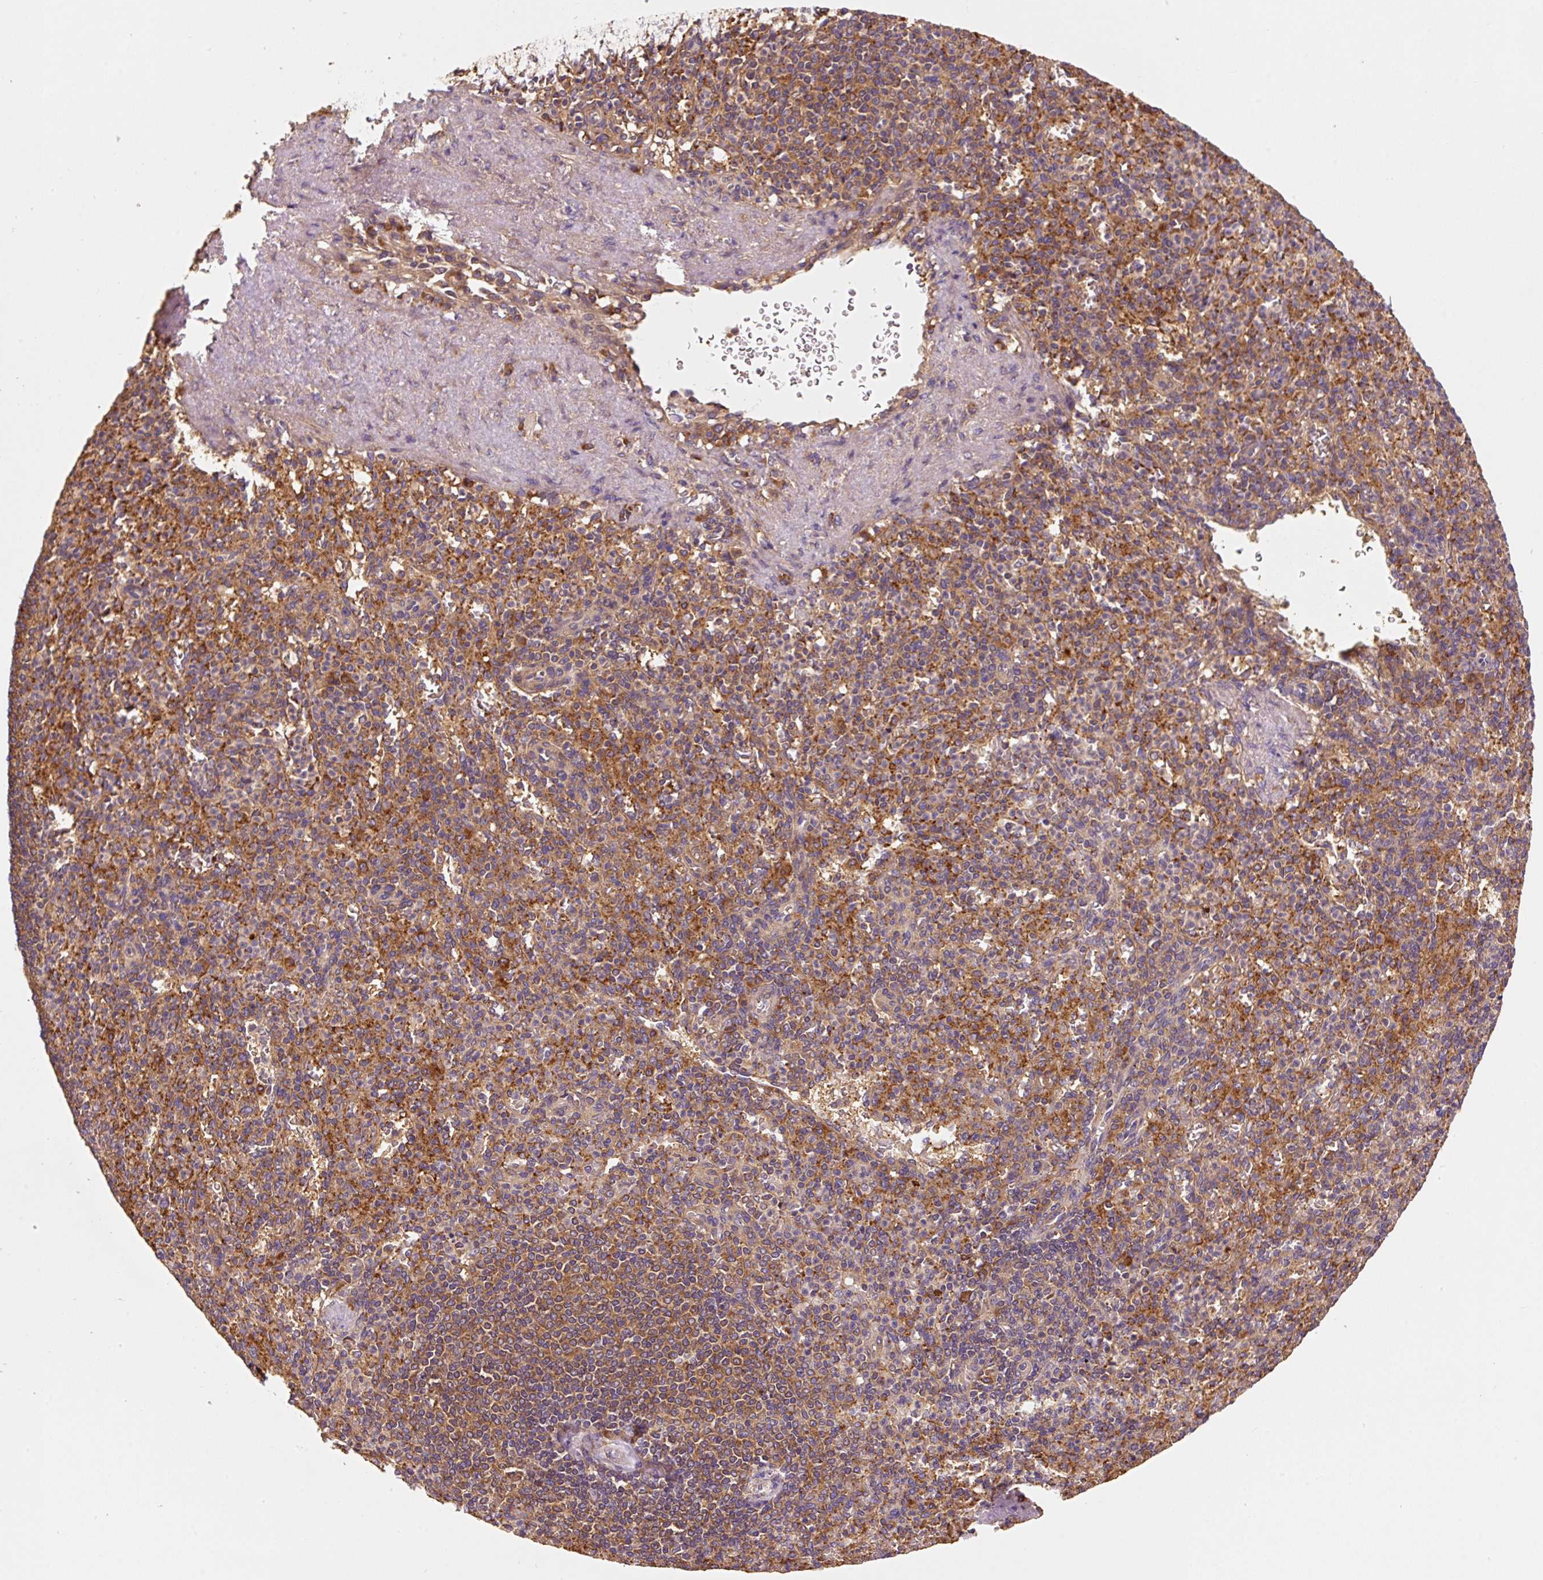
{"staining": {"intensity": "moderate", "quantity": ">75%", "location": "cytoplasmic/membranous"}, "tissue": "spleen", "cell_type": "Cells in red pulp", "image_type": "normal", "snomed": [{"axis": "morphology", "description": "Normal tissue, NOS"}, {"axis": "topography", "description": "Spleen"}], "caption": "A brown stain labels moderate cytoplasmic/membranous positivity of a protein in cells in red pulp of normal human spleen.", "gene": "EIF2S2", "patient": {"sex": "female", "age": 74}}